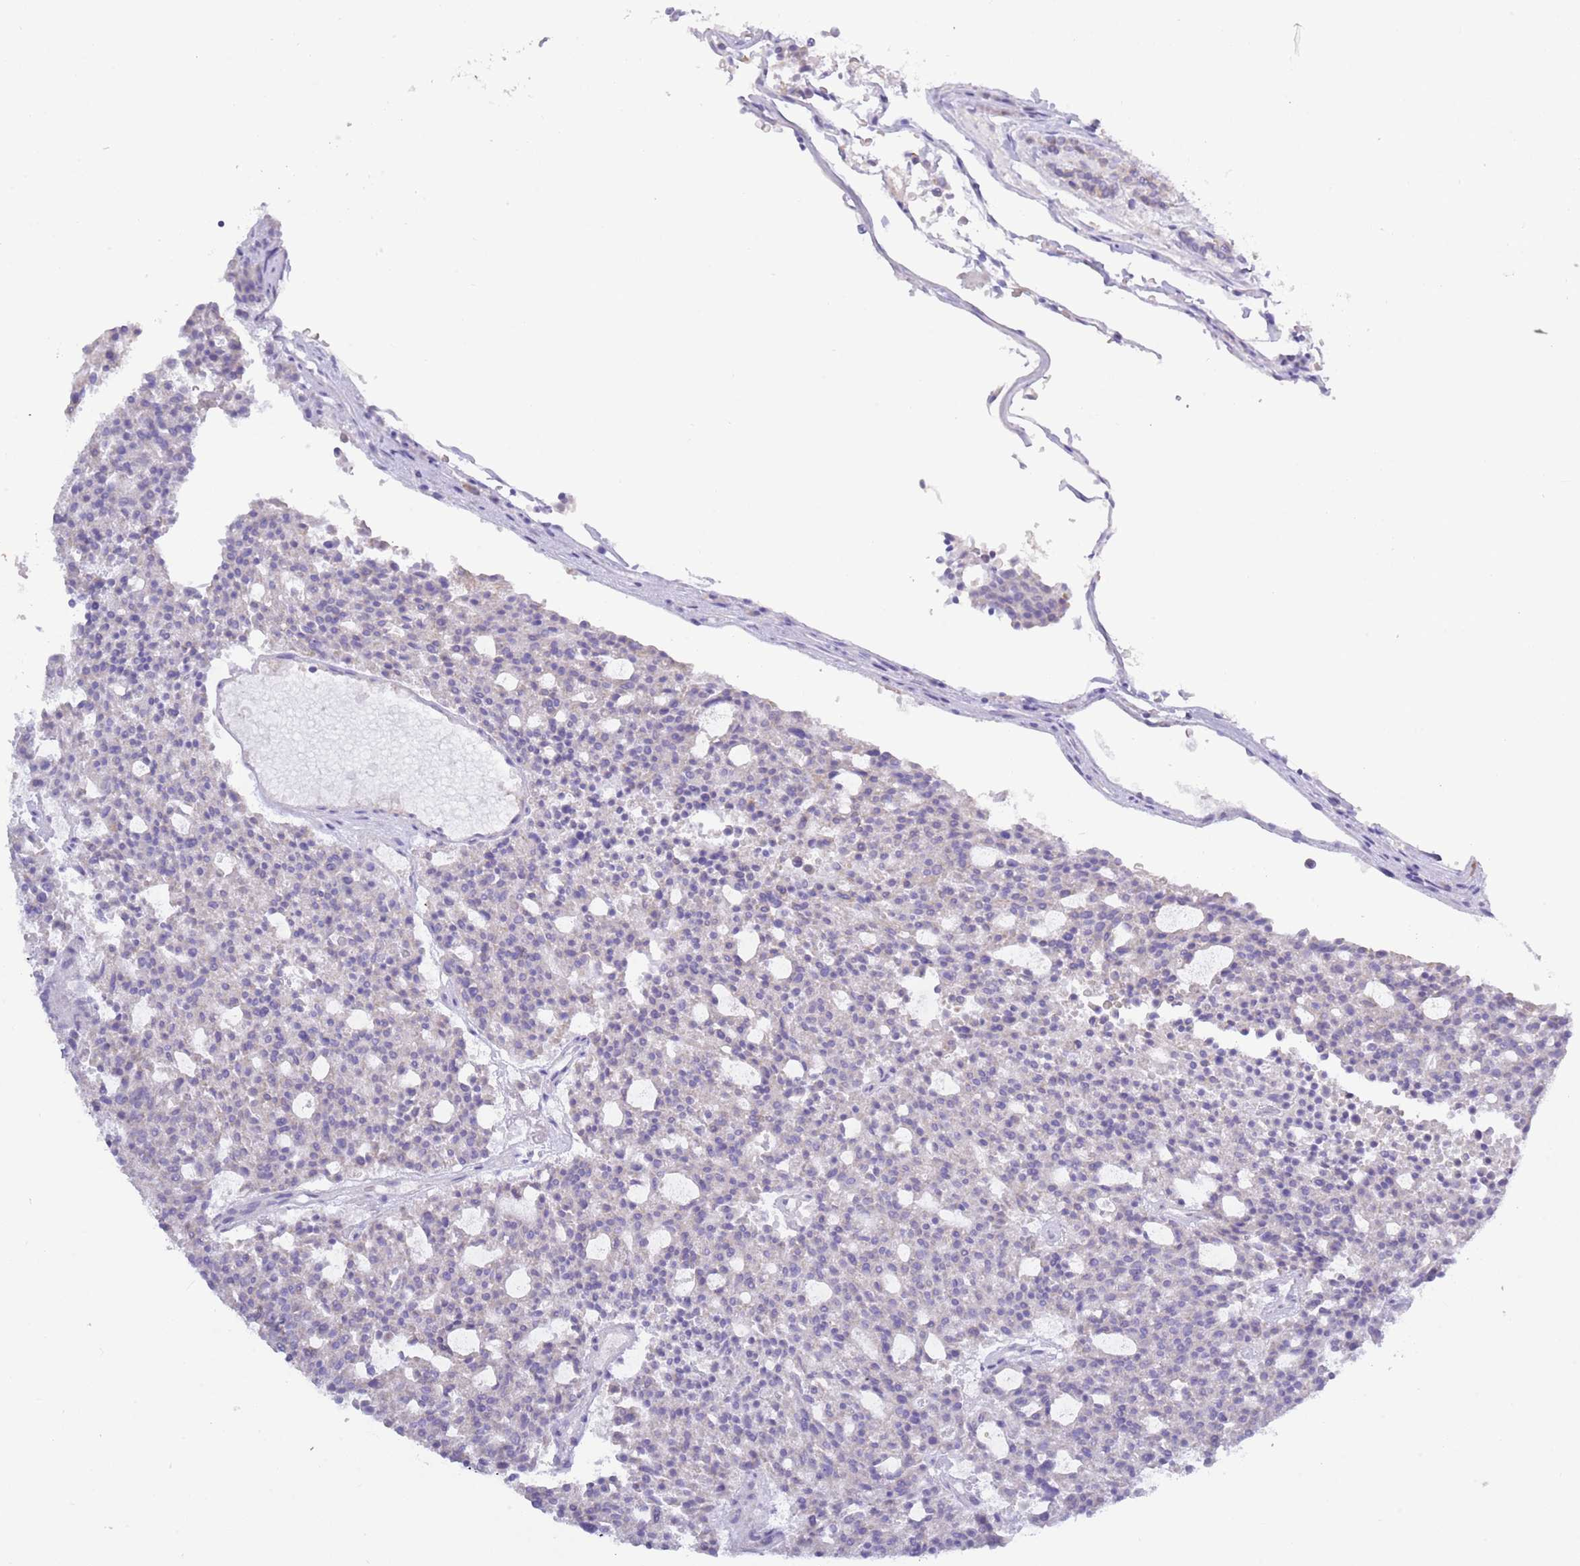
{"staining": {"intensity": "weak", "quantity": "<25%", "location": "cytoplasmic/membranous"}, "tissue": "carcinoid", "cell_type": "Tumor cells", "image_type": "cancer", "snomed": [{"axis": "morphology", "description": "Carcinoid, malignant, NOS"}, {"axis": "topography", "description": "Pancreas"}], "caption": "This histopathology image is of carcinoid stained with immunohistochemistry (IHC) to label a protein in brown with the nuclei are counter-stained blue. There is no expression in tumor cells.", "gene": "ACR", "patient": {"sex": "female", "age": 54}}